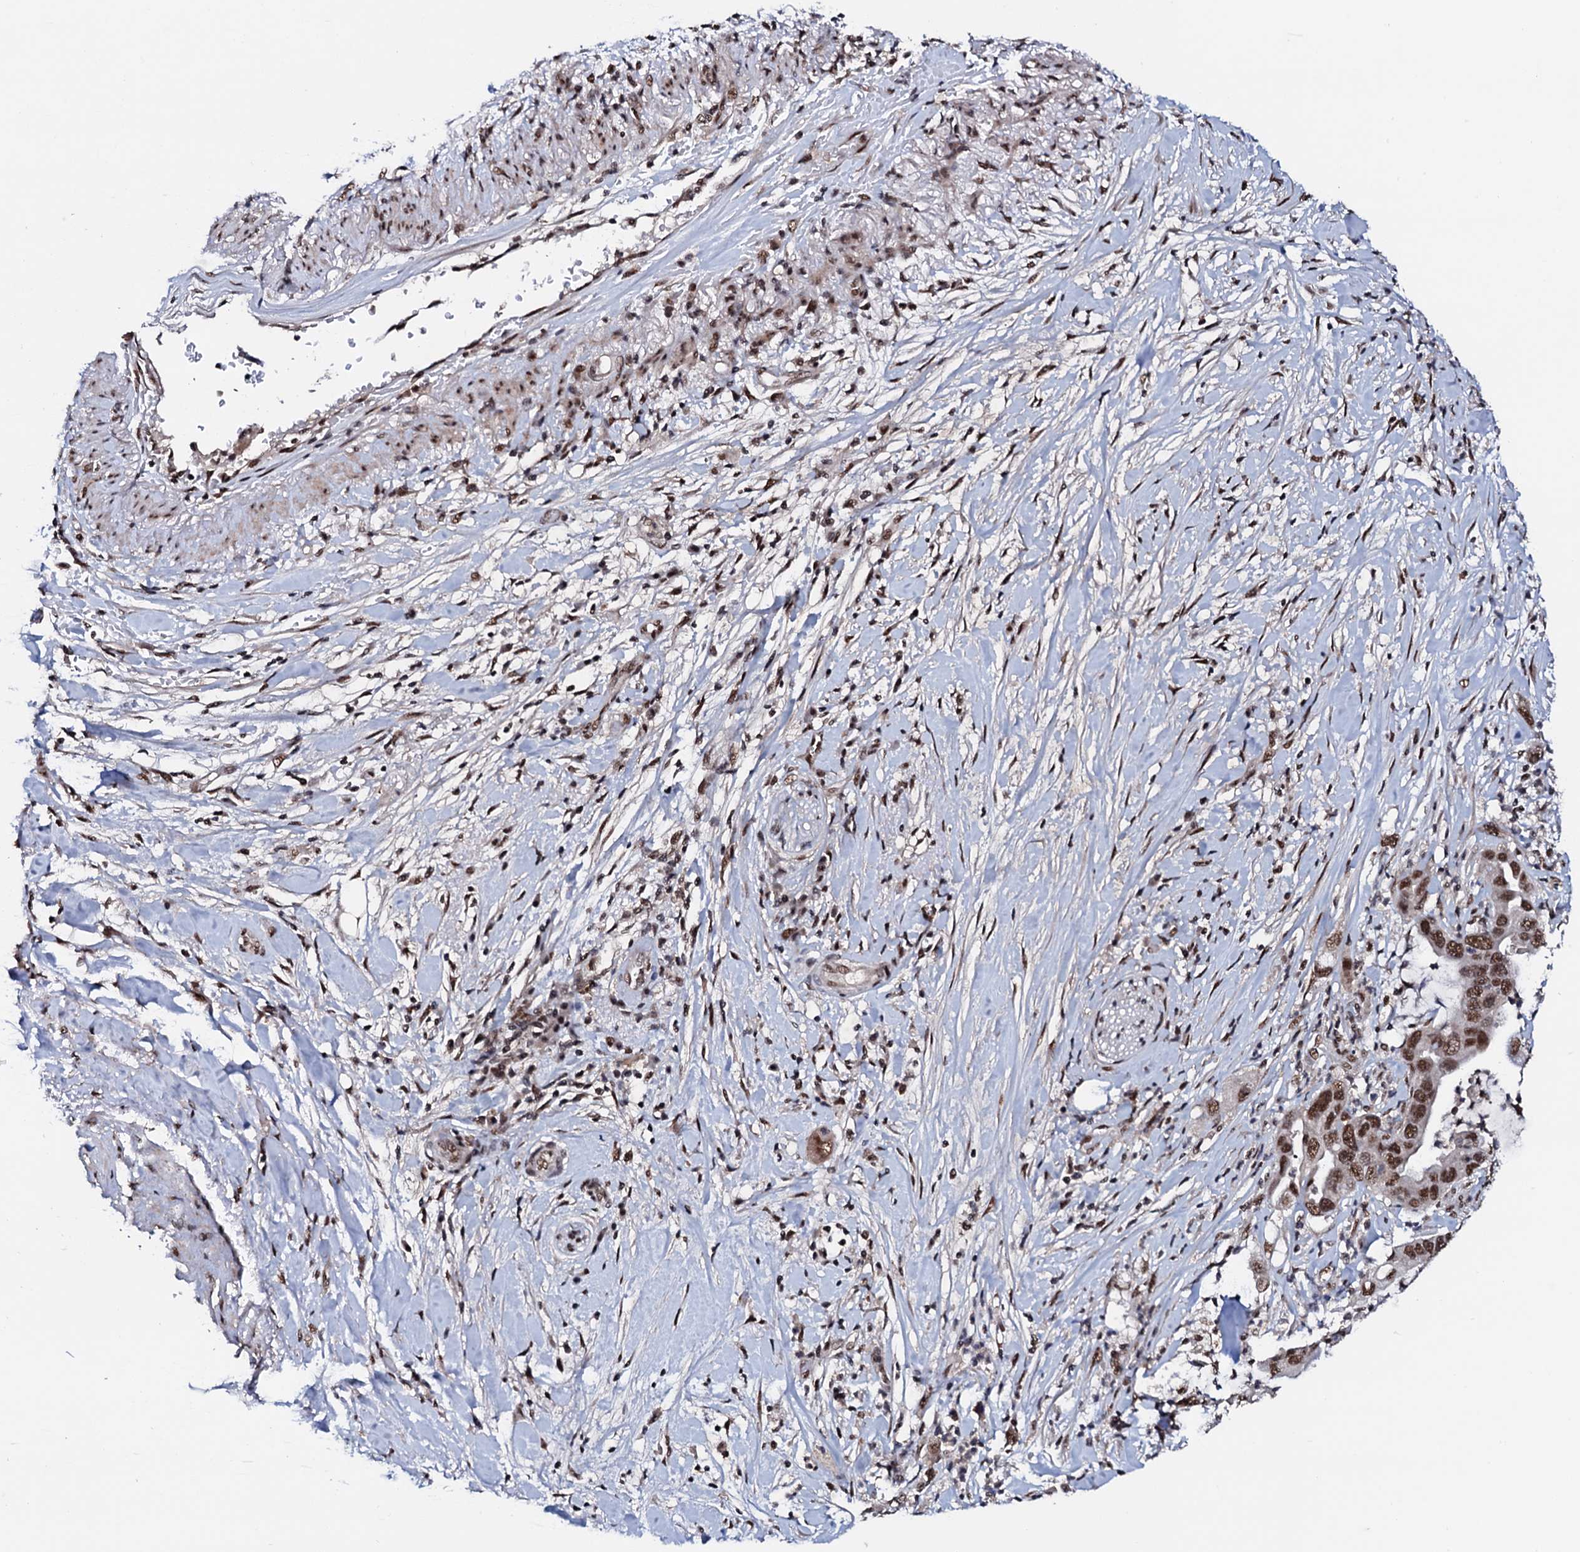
{"staining": {"intensity": "moderate", "quantity": ">75%", "location": "nuclear"}, "tissue": "pancreatic cancer", "cell_type": "Tumor cells", "image_type": "cancer", "snomed": [{"axis": "morphology", "description": "Adenocarcinoma, NOS"}, {"axis": "topography", "description": "Pancreas"}], "caption": "Immunohistochemistry (IHC) of human pancreatic cancer (adenocarcinoma) demonstrates medium levels of moderate nuclear staining in approximately >75% of tumor cells.", "gene": "PRPF18", "patient": {"sex": "female", "age": 71}}